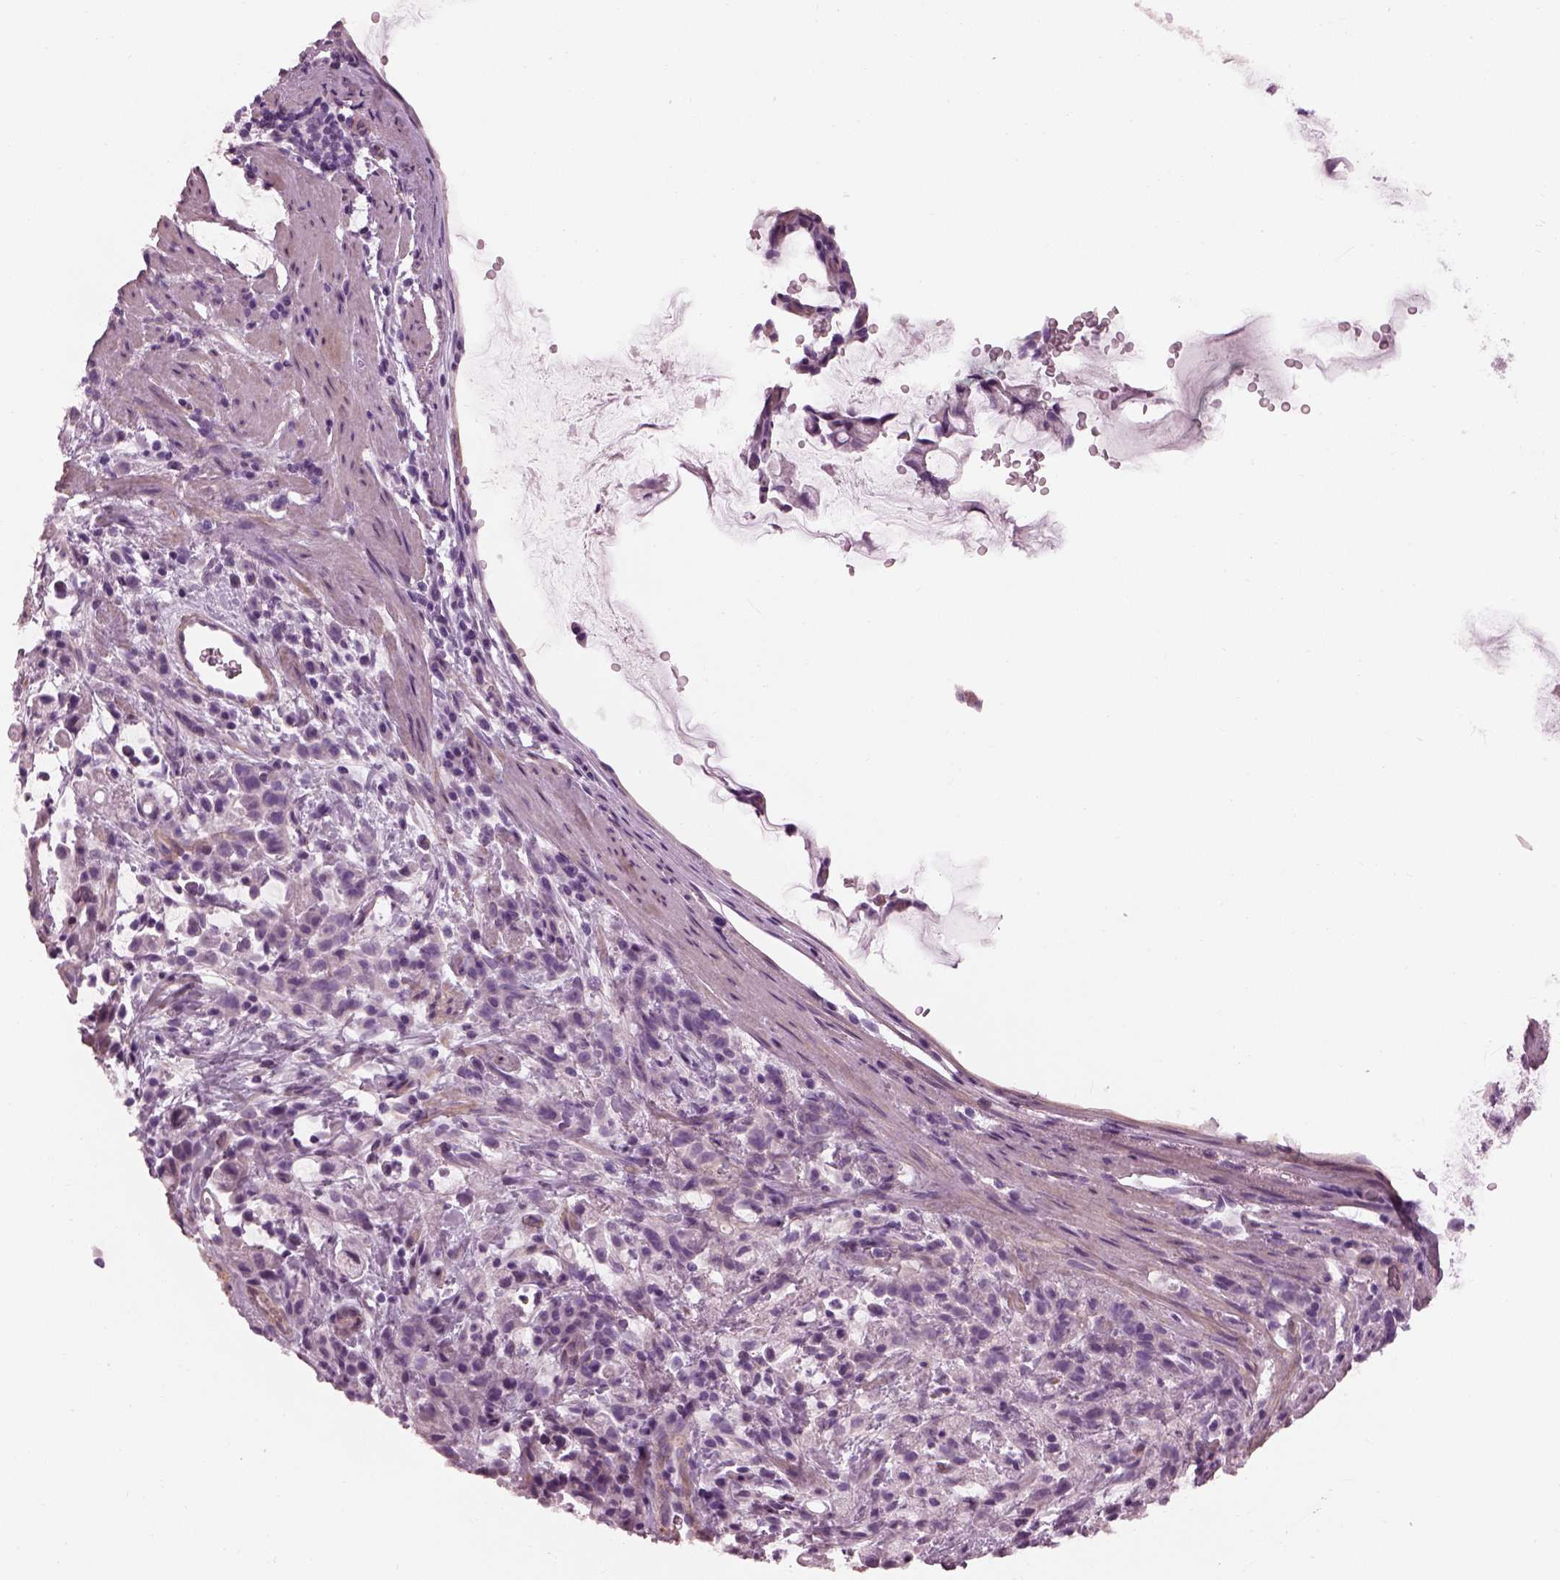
{"staining": {"intensity": "negative", "quantity": "none", "location": "none"}, "tissue": "stomach cancer", "cell_type": "Tumor cells", "image_type": "cancer", "snomed": [{"axis": "morphology", "description": "Adenocarcinoma, NOS"}, {"axis": "topography", "description": "Stomach"}], "caption": "The histopathology image exhibits no significant expression in tumor cells of stomach adenocarcinoma.", "gene": "BFSP1", "patient": {"sex": "female", "age": 60}}